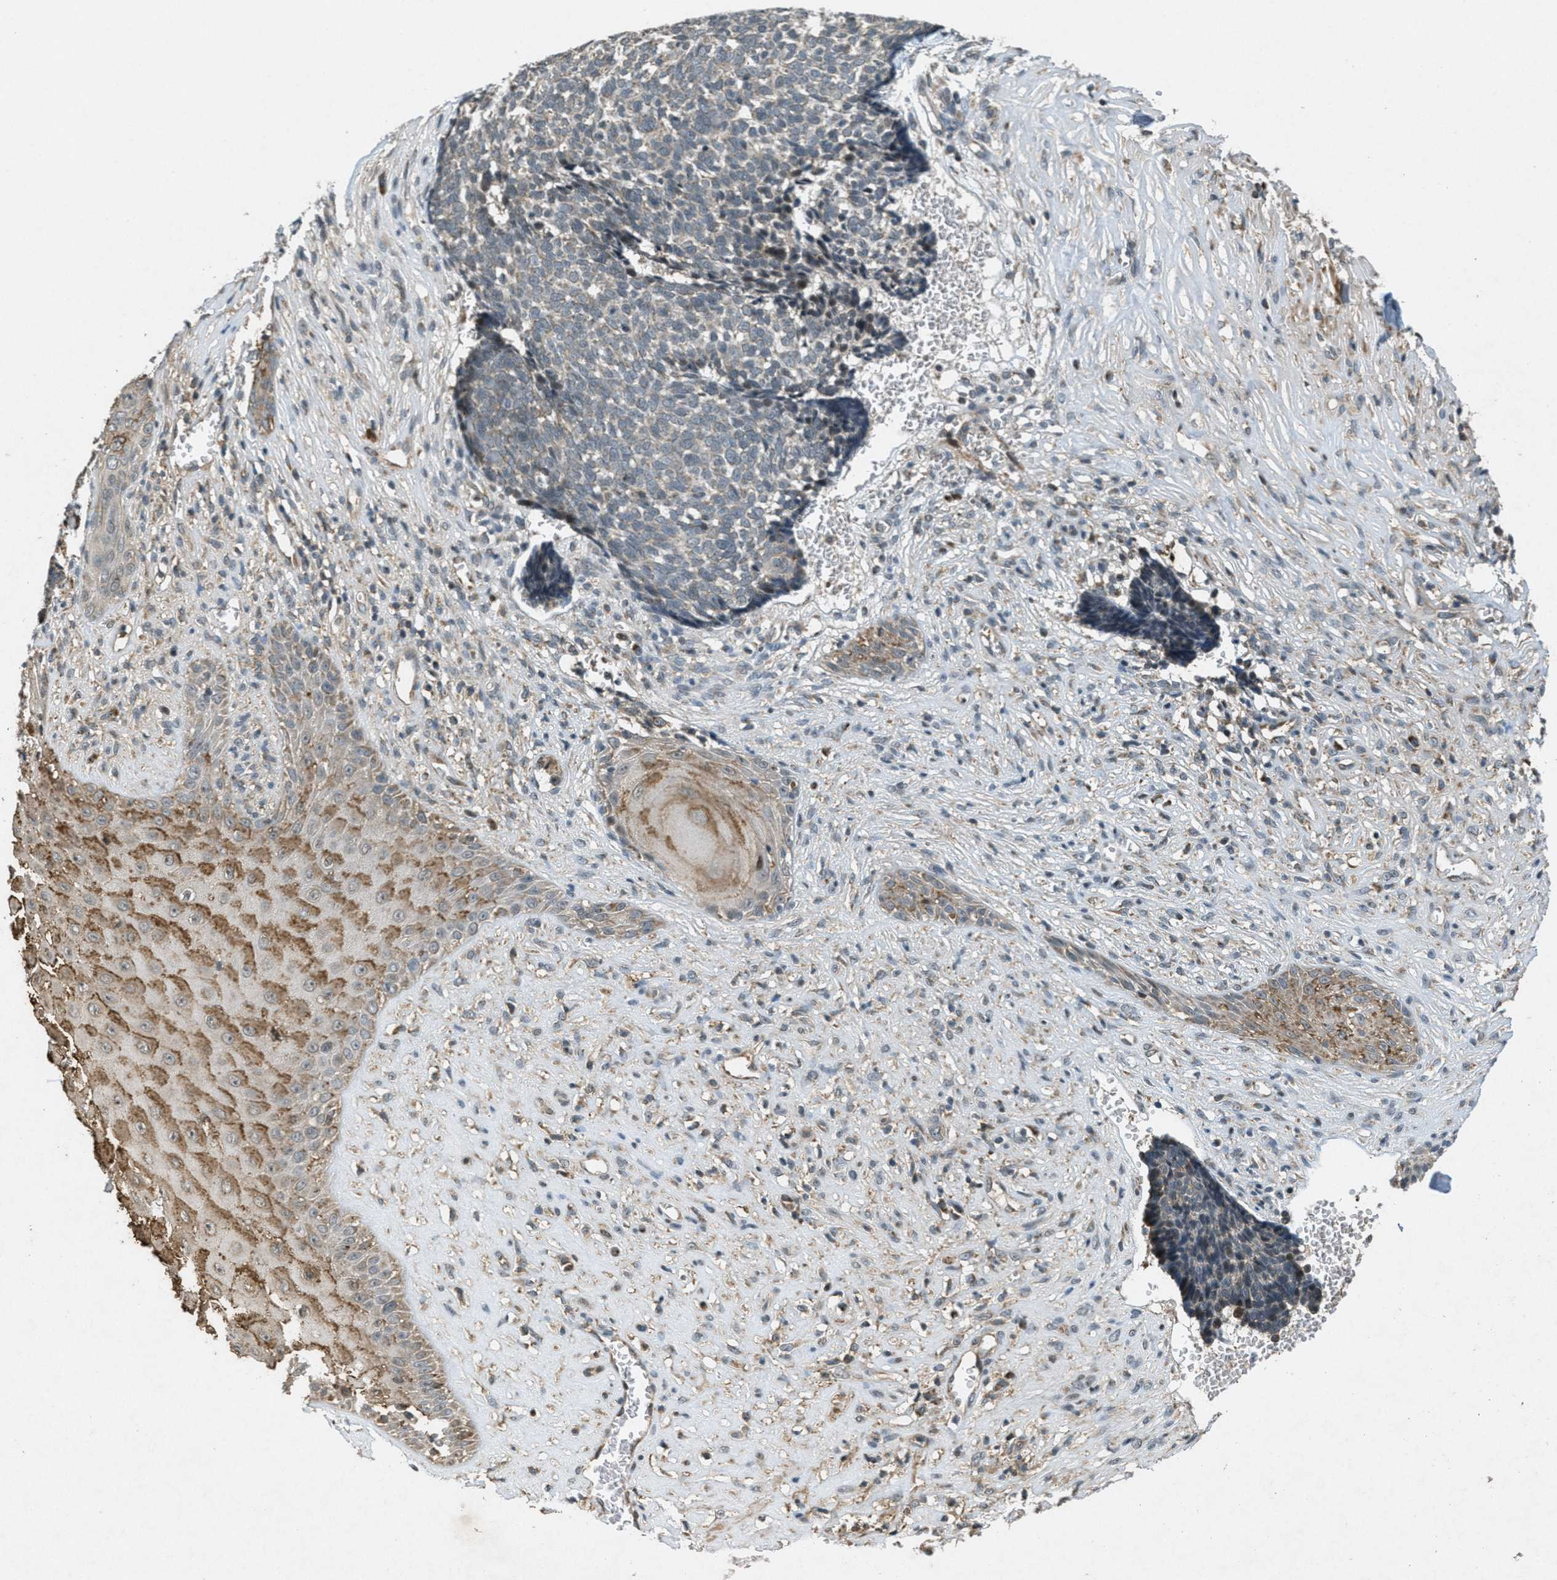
{"staining": {"intensity": "moderate", "quantity": "25%-75%", "location": "cytoplasmic/membranous"}, "tissue": "skin cancer", "cell_type": "Tumor cells", "image_type": "cancer", "snomed": [{"axis": "morphology", "description": "Basal cell carcinoma"}, {"axis": "topography", "description": "Skin"}], "caption": "A photomicrograph of human skin cancer stained for a protein exhibits moderate cytoplasmic/membranous brown staining in tumor cells. The protein of interest is shown in brown color, while the nuclei are stained blue.", "gene": "PPP1R15A", "patient": {"sex": "male", "age": 84}}